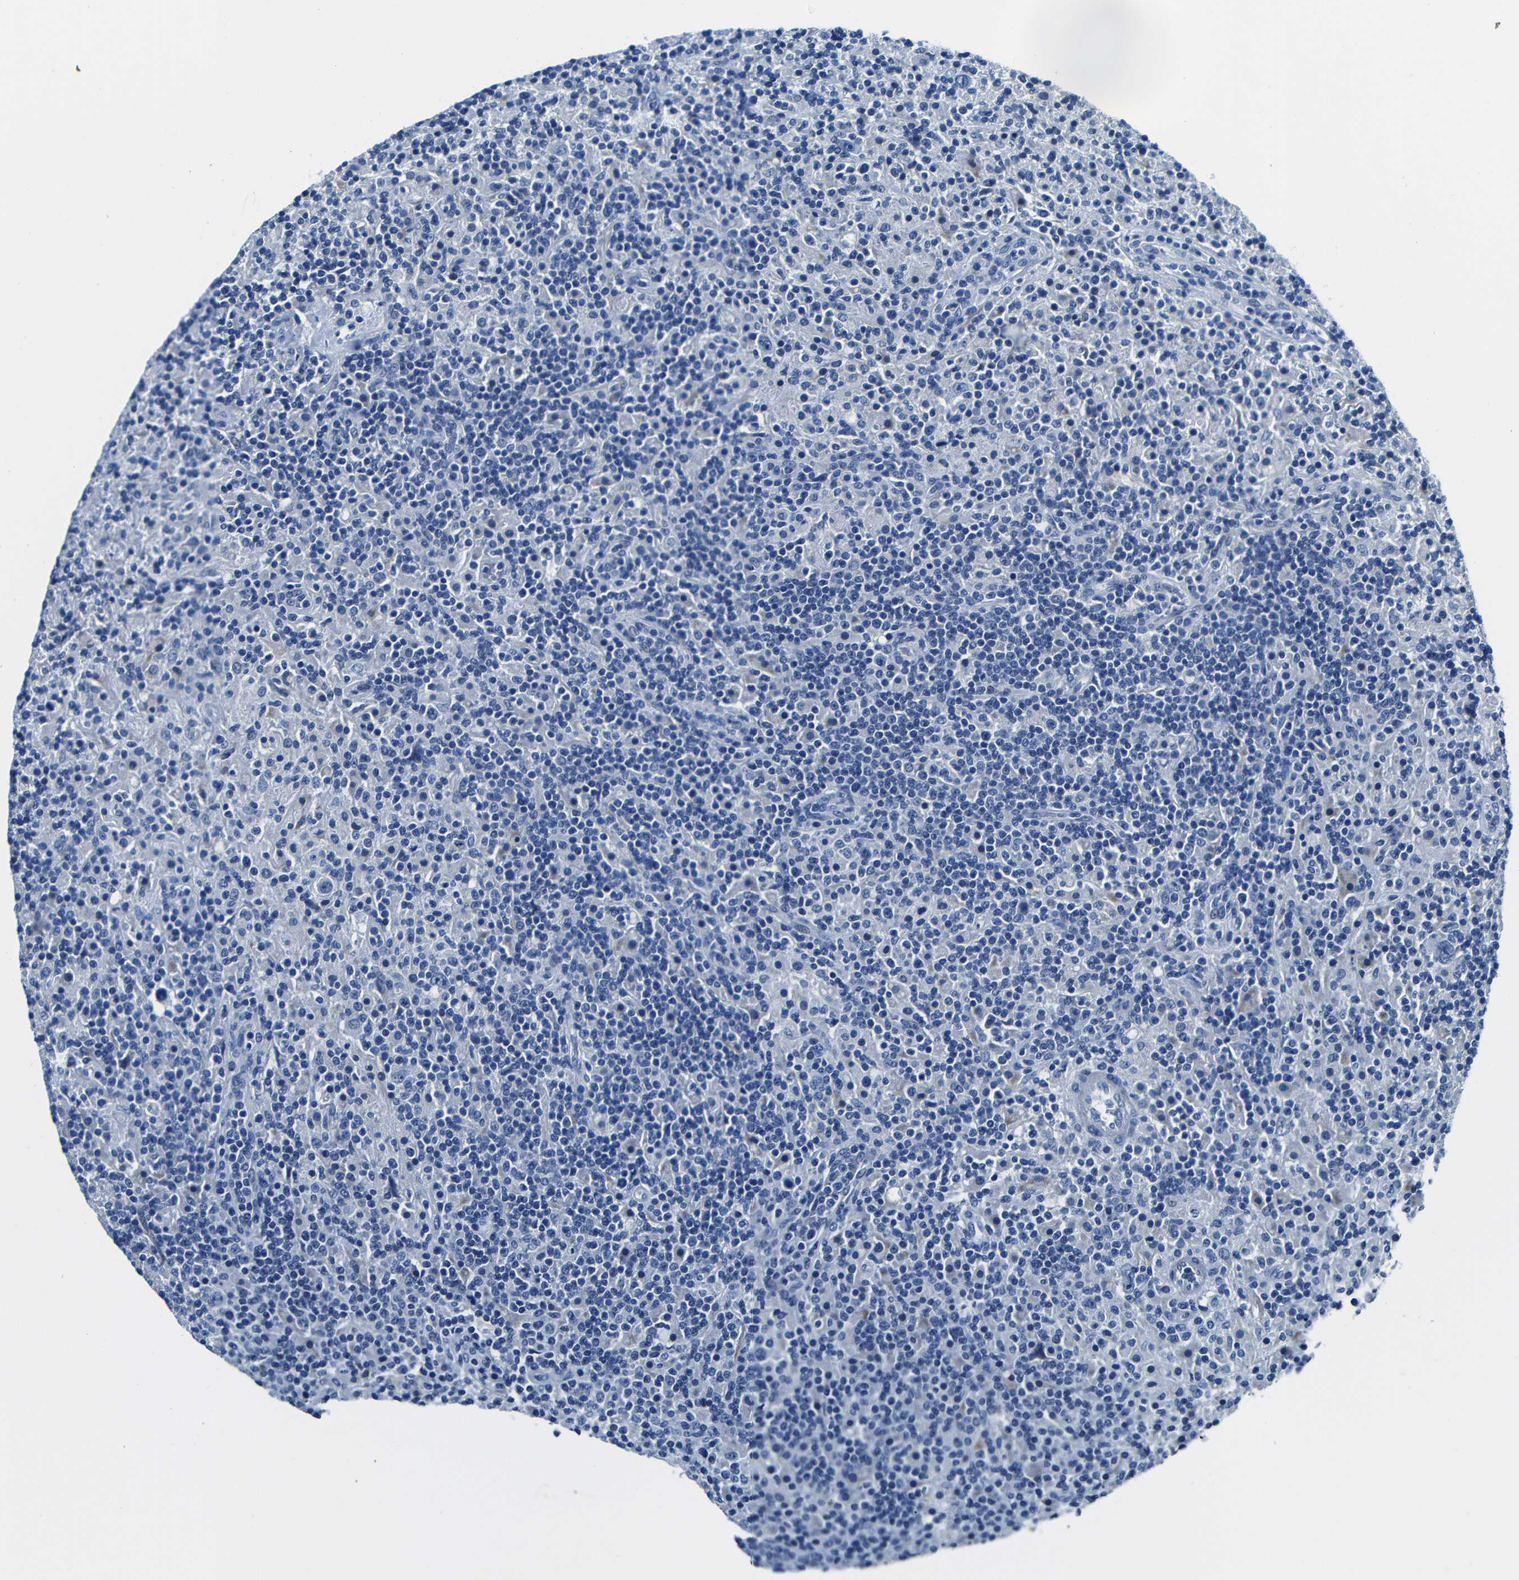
{"staining": {"intensity": "negative", "quantity": "none", "location": "none"}, "tissue": "lymphoma", "cell_type": "Tumor cells", "image_type": "cancer", "snomed": [{"axis": "morphology", "description": "Hodgkin's disease, NOS"}, {"axis": "topography", "description": "Lymph node"}], "caption": "IHC photomicrograph of human lymphoma stained for a protein (brown), which shows no staining in tumor cells.", "gene": "TNFAIP1", "patient": {"sex": "male", "age": 70}}